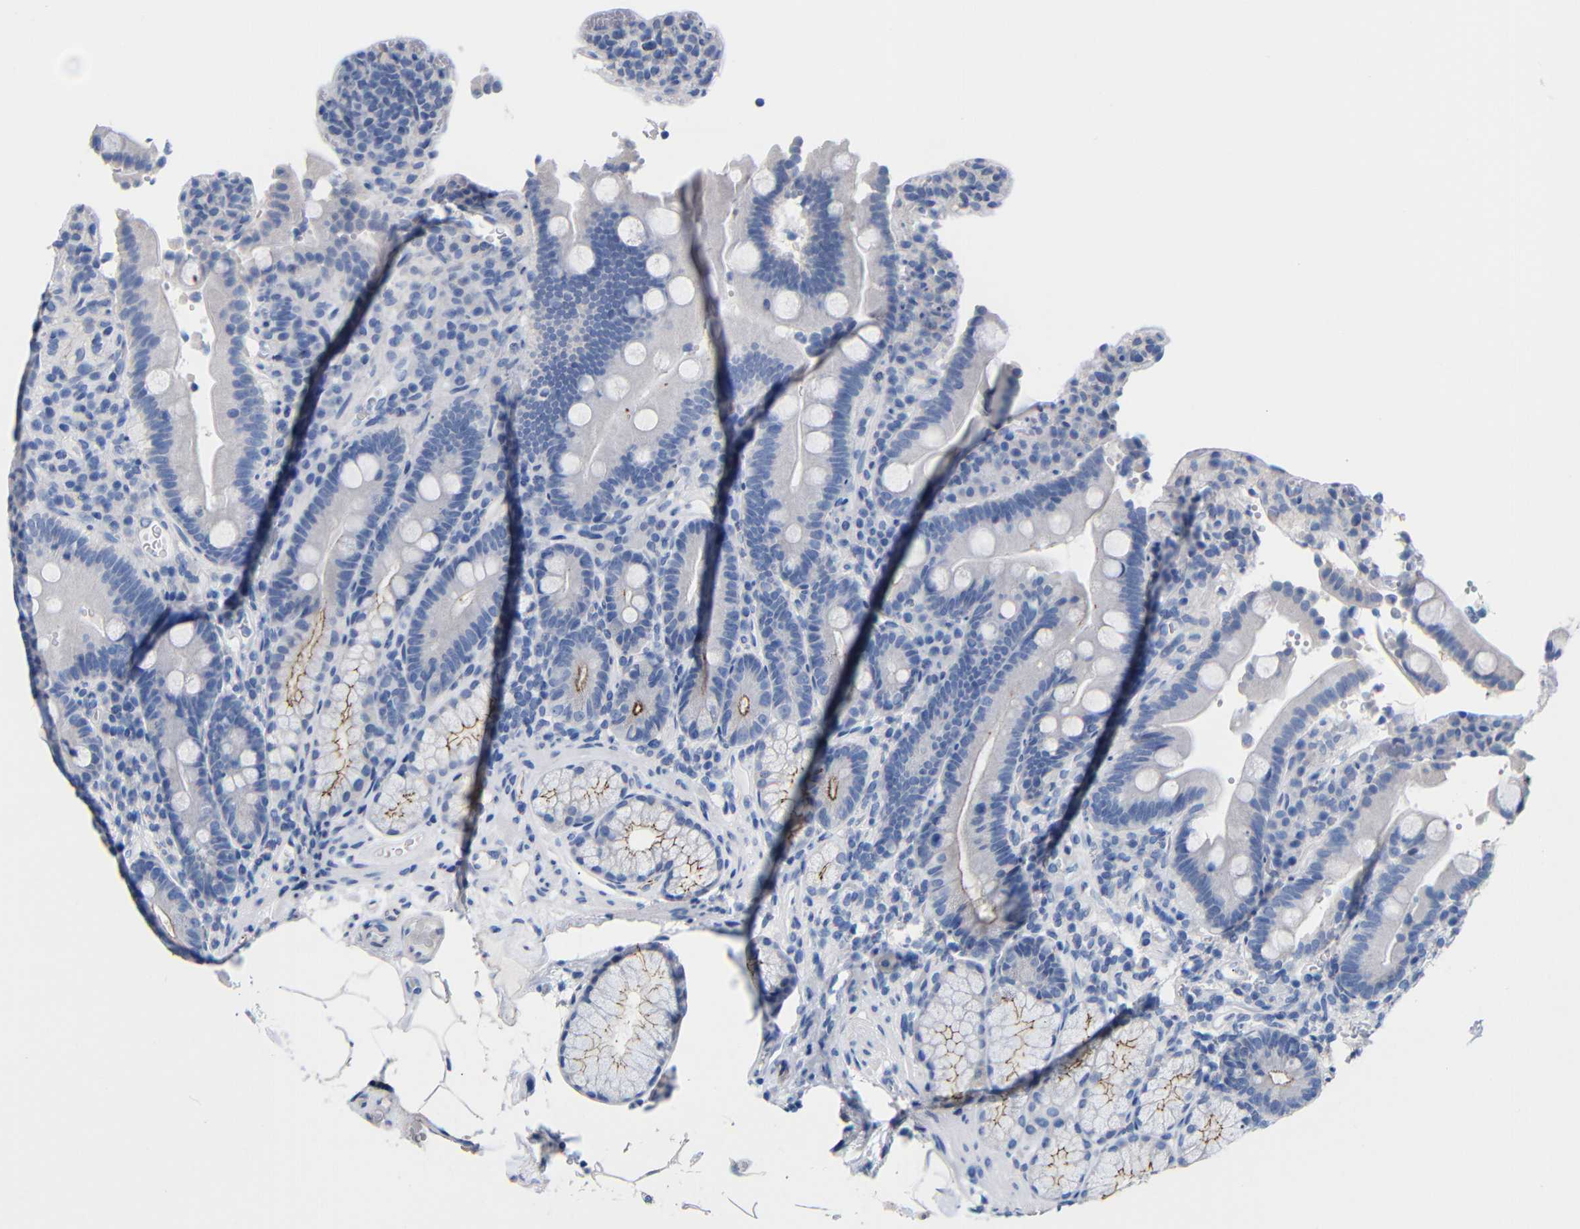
{"staining": {"intensity": "moderate", "quantity": "<25%", "location": "cytoplasmic/membranous"}, "tissue": "duodenum", "cell_type": "Glandular cells", "image_type": "normal", "snomed": [{"axis": "morphology", "description": "Normal tissue, NOS"}, {"axis": "topography", "description": "Small intestine, NOS"}], "caption": "Immunohistochemical staining of normal duodenum displays <25% levels of moderate cytoplasmic/membranous protein staining in about <25% of glandular cells.", "gene": "CGNL1", "patient": {"sex": "female", "age": 71}}